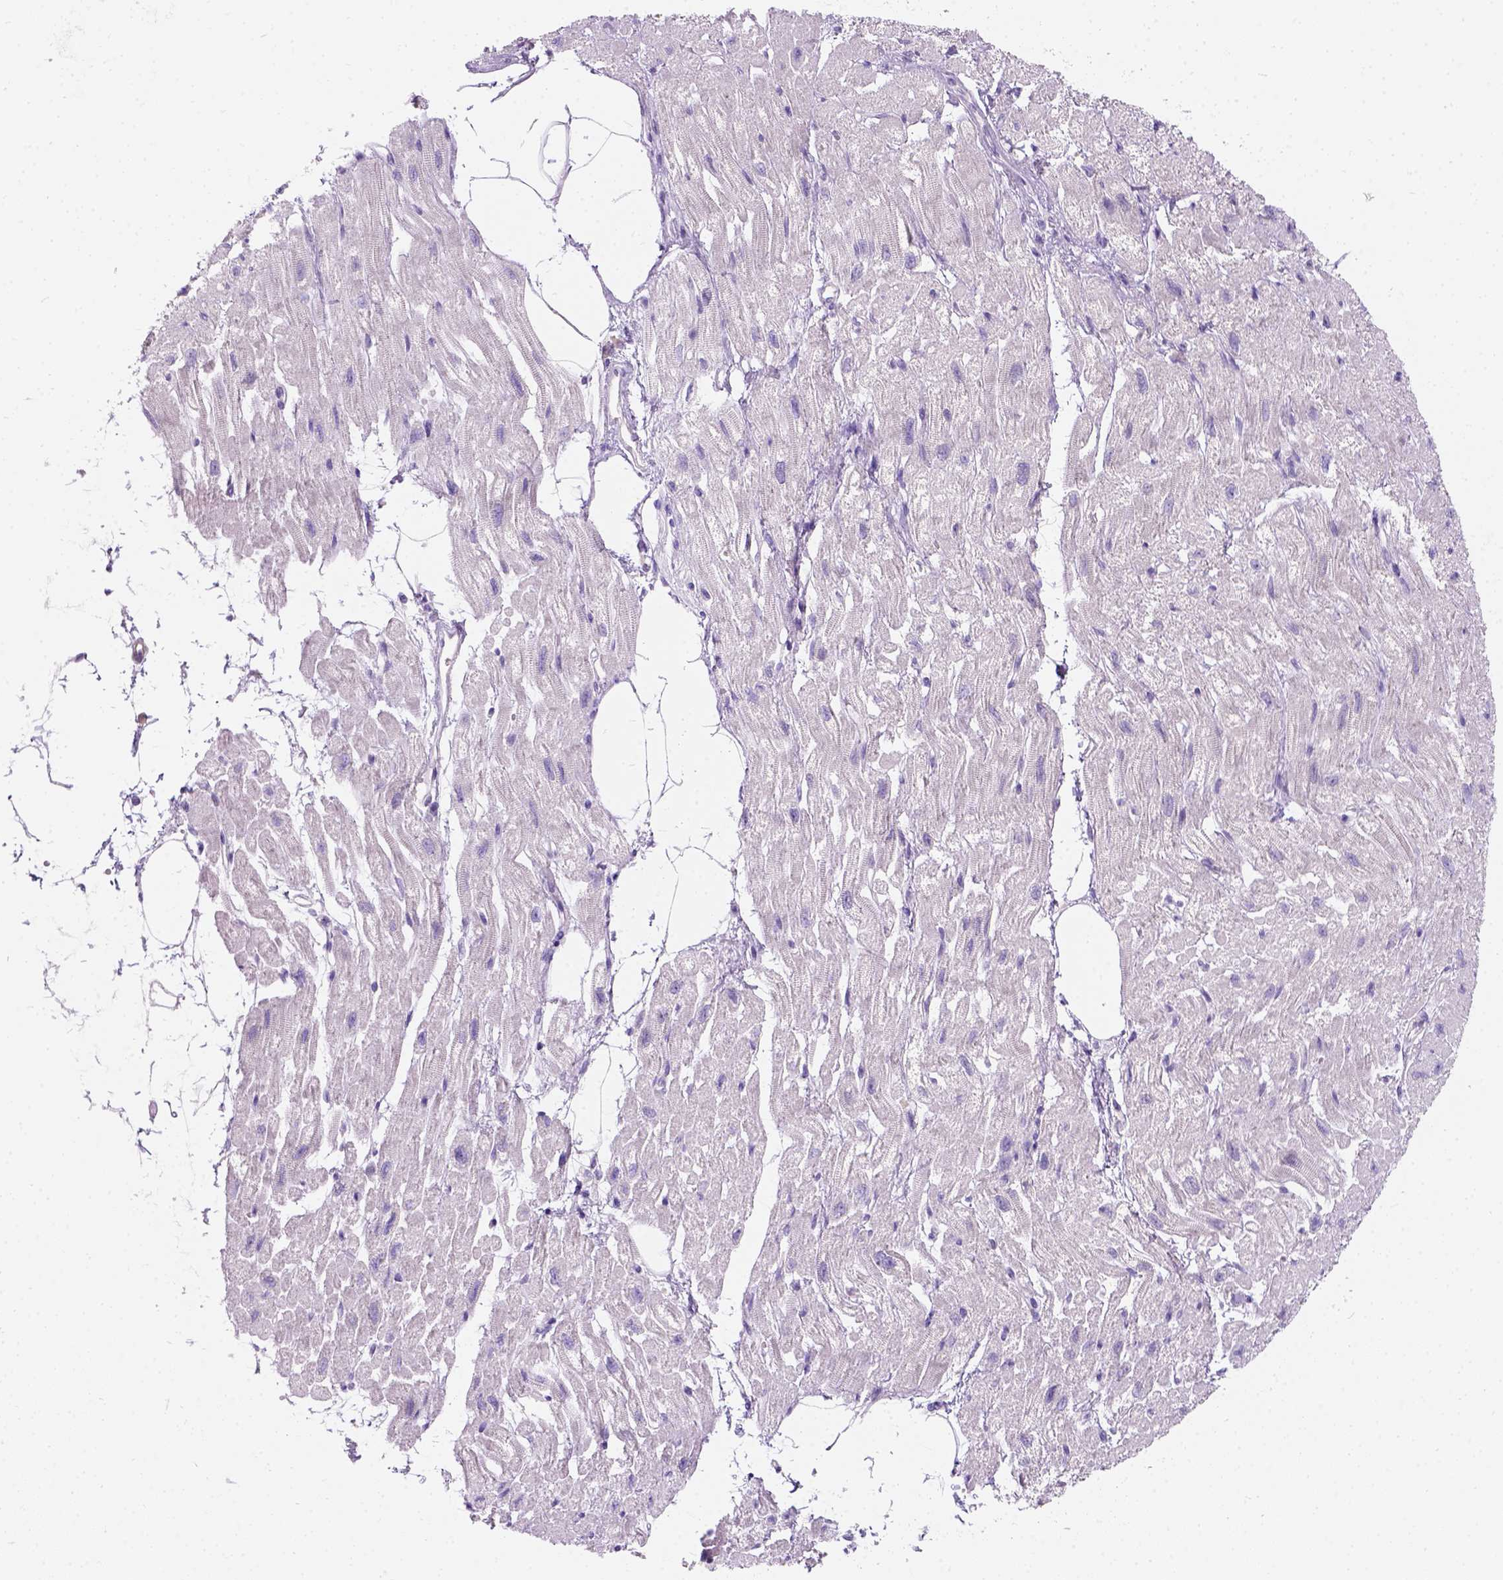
{"staining": {"intensity": "negative", "quantity": "none", "location": "none"}, "tissue": "heart muscle", "cell_type": "Cardiomyocytes", "image_type": "normal", "snomed": [{"axis": "morphology", "description": "Normal tissue, NOS"}, {"axis": "topography", "description": "Heart"}], "caption": "Immunohistochemistry of benign heart muscle exhibits no expression in cardiomyocytes.", "gene": "C20orf144", "patient": {"sex": "female", "age": 62}}